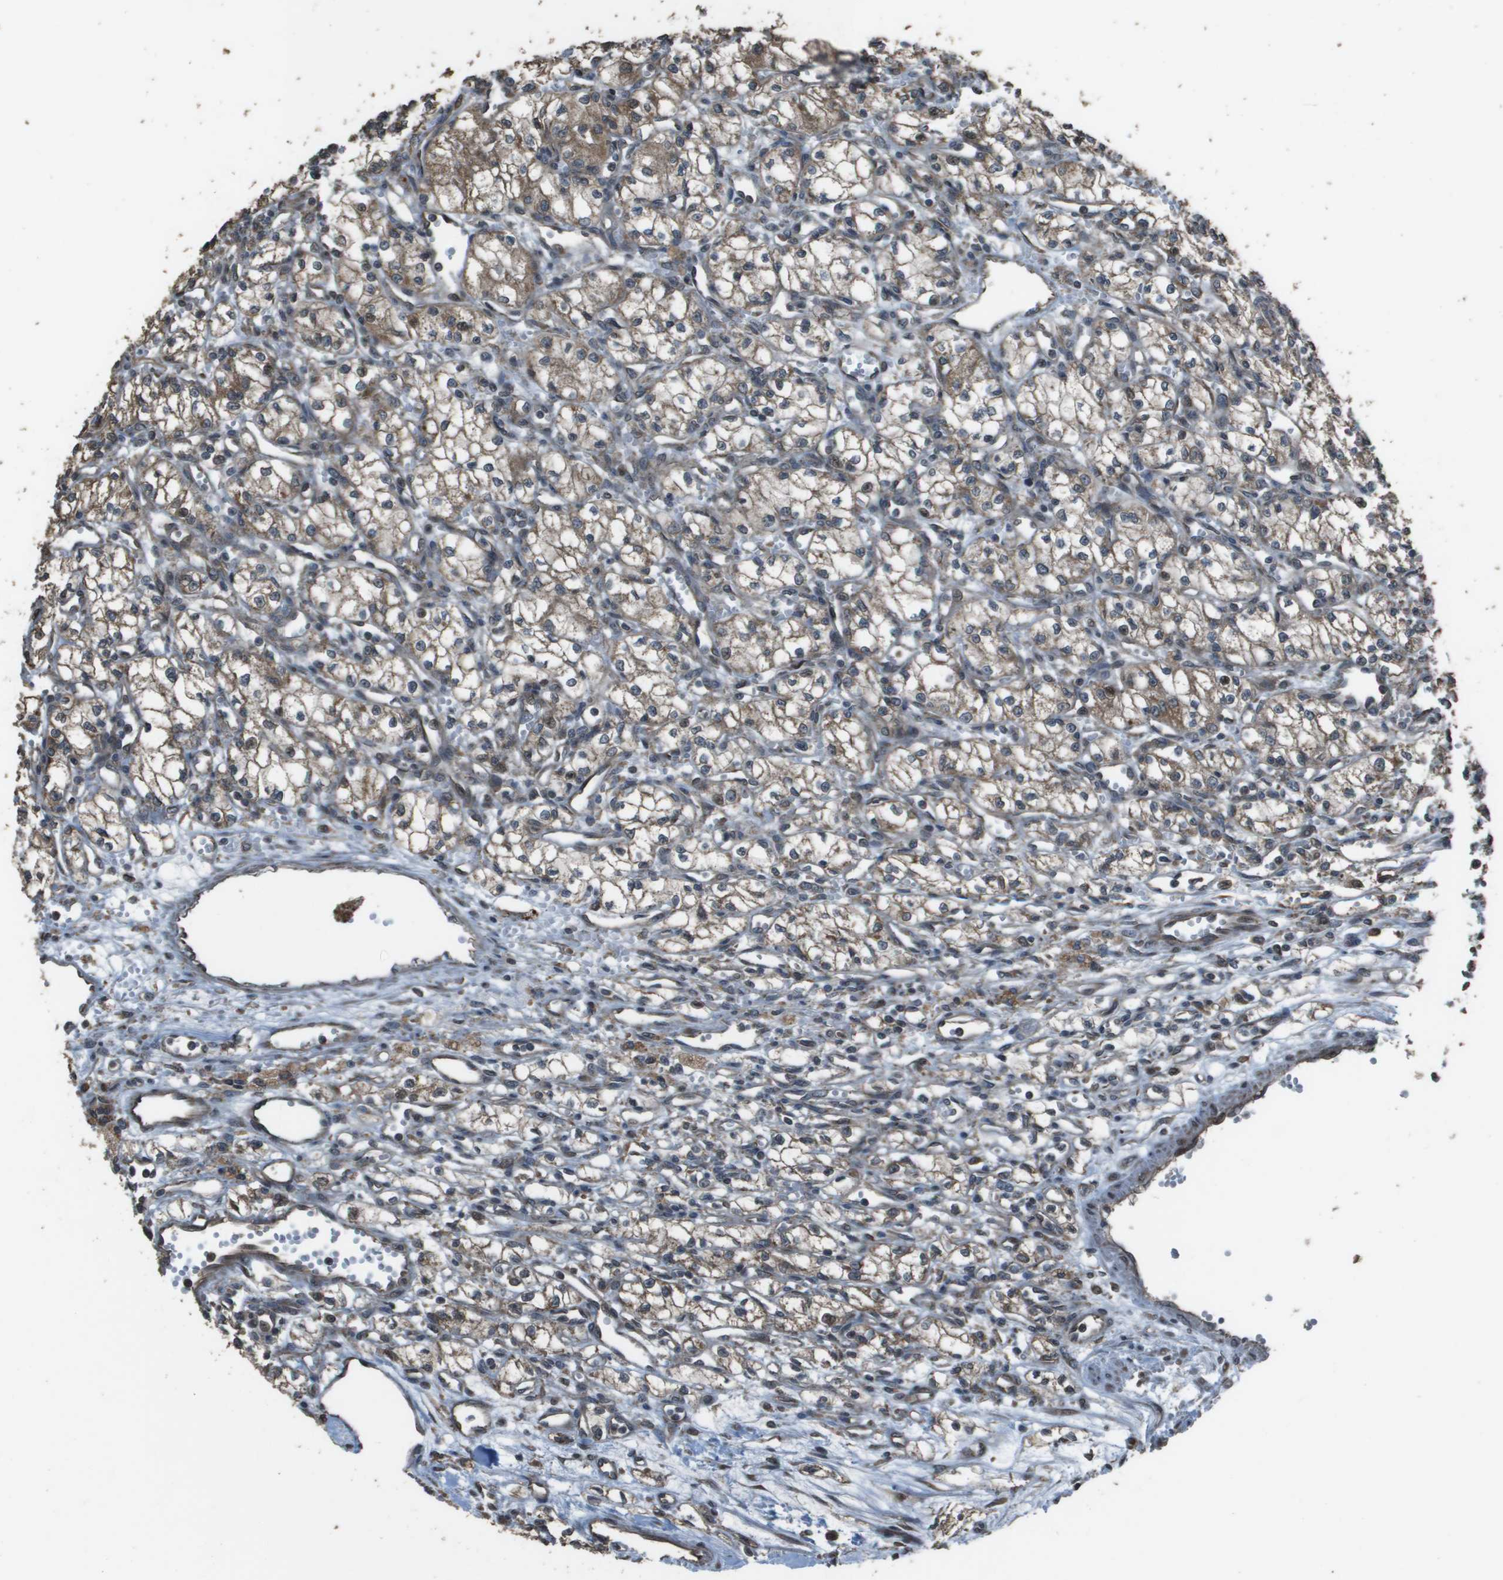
{"staining": {"intensity": "moderate", "quantity": ">75%", "location": "cytoplasmic/membranous"}, "tissue": "renal cancer", "cell_type": "Tumor cells", "image_type": "cancer", "snomed": [{"axis": "morphology", "description": "Normal tissue, NOS"}, {"axis": "morphology", "description": "Adenocarcinoma, NOS"}, {"axis": "topography", "description": "Kidney"}], "caption": "The histopathology image displays a brown stain indicating the presence of a protein in the cytoplasmic/membranous of tumor cells in renal cancer (adenocarcinoma). The staining was performed using DAB (3,3'-diaminobenzidine), with brown indicating positive protein expression. Nuclei are stained blue with hematoxylin.", "gene": "FIG4", "patient": {"sex": "male", "age": 59}}